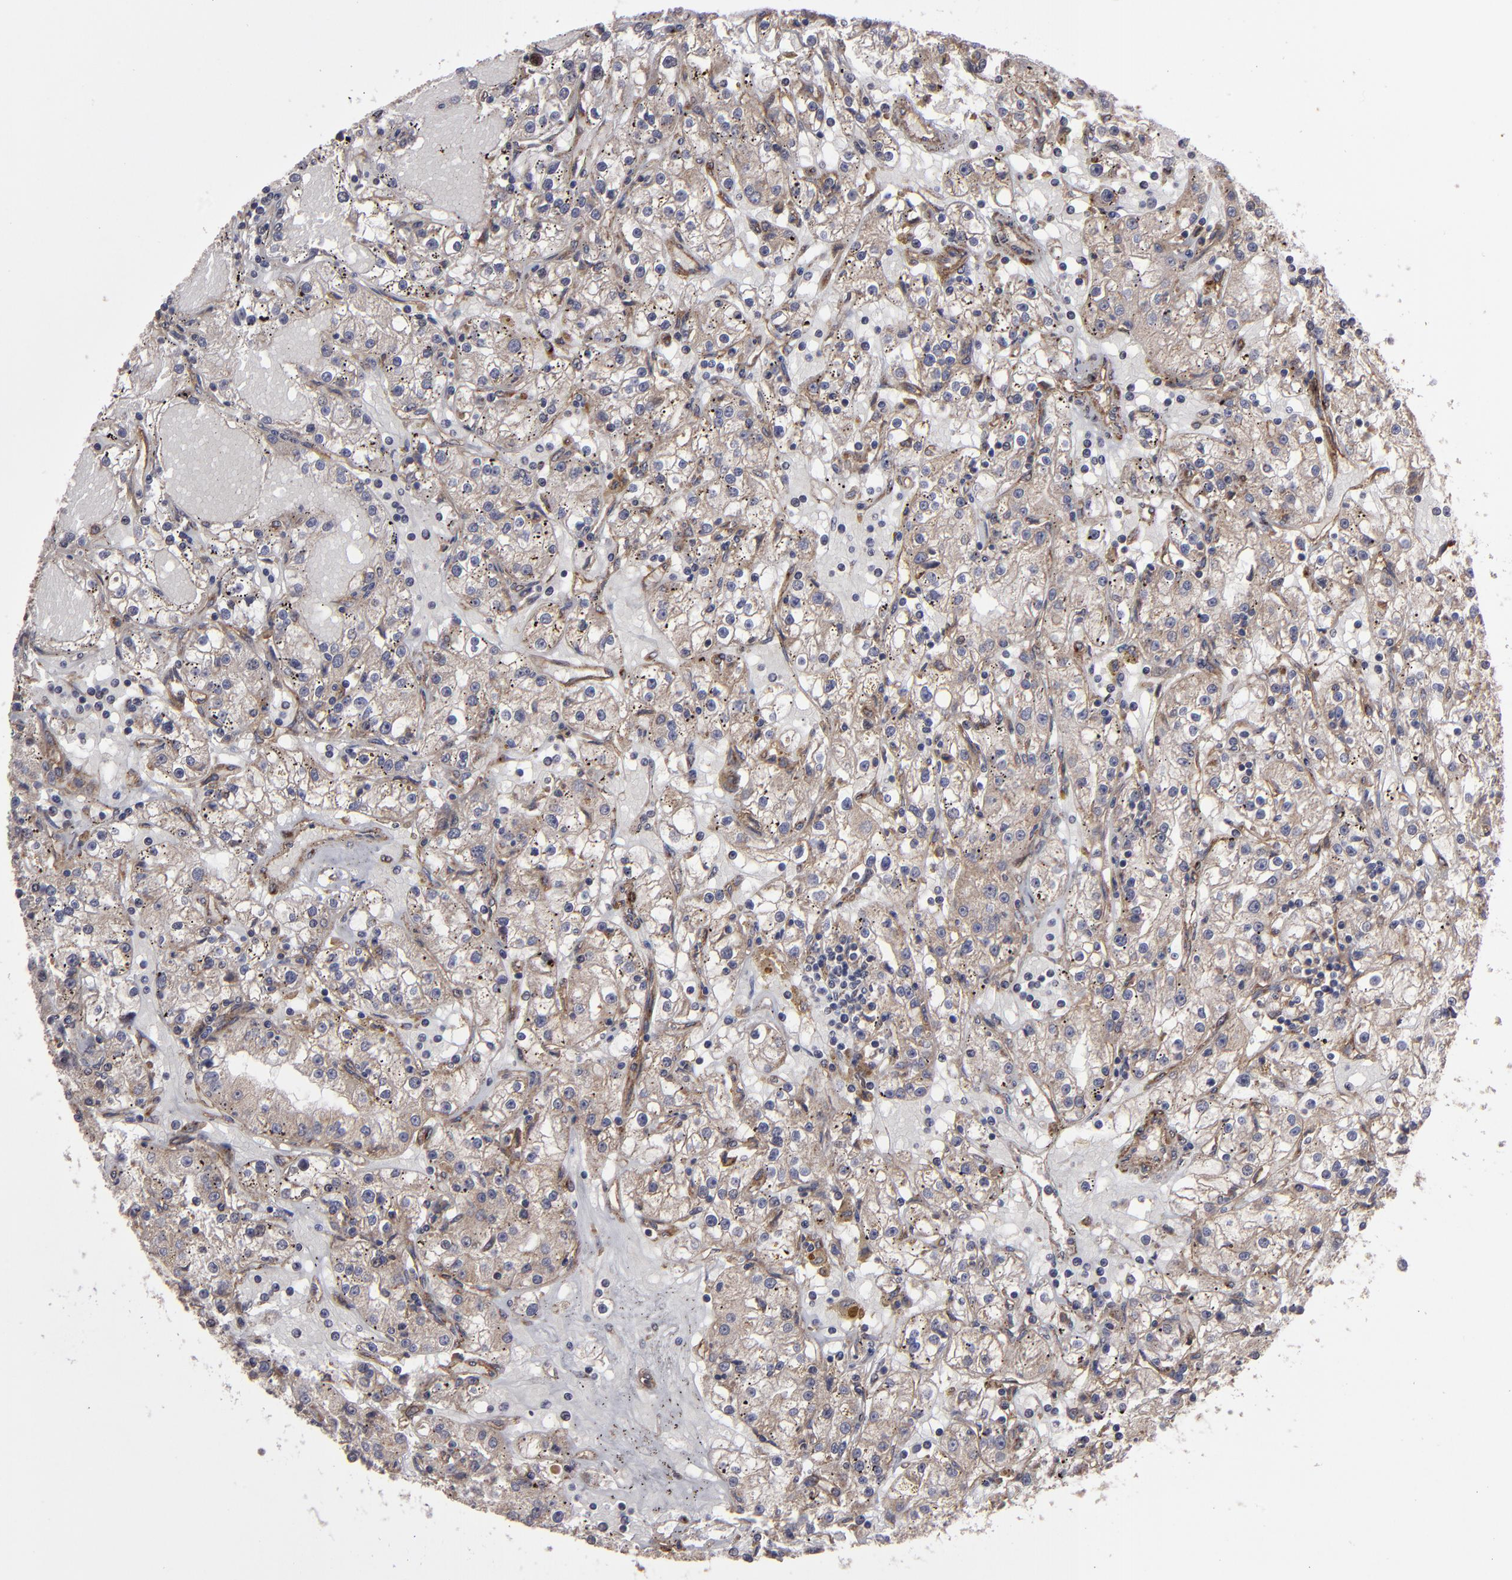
{"staining": {"intensity": "weak", "quantity": "25%-75%", "location": "cytoplasmic/membranous"}, "tissue": "renal cancer", "cell_type": "Tumor cells", "image_type": "cancer", "snomed": [{"axis": "morphology", "description": "Adenocarcinoma, NOS"}, {"axis": "topography", "description": "Kidney"}], "caption": "Weak cytoplasmic/membranous protein expression is identified in approximately 25%-75% of tumor cells in renal adenocarcinoma. (Stains: DAB in brown, nuclei in blue, Microscopy: brightfield microscopy at high magnification).", "gene": "ITGB5", "patient": {"sex": "male", "age": 56}}